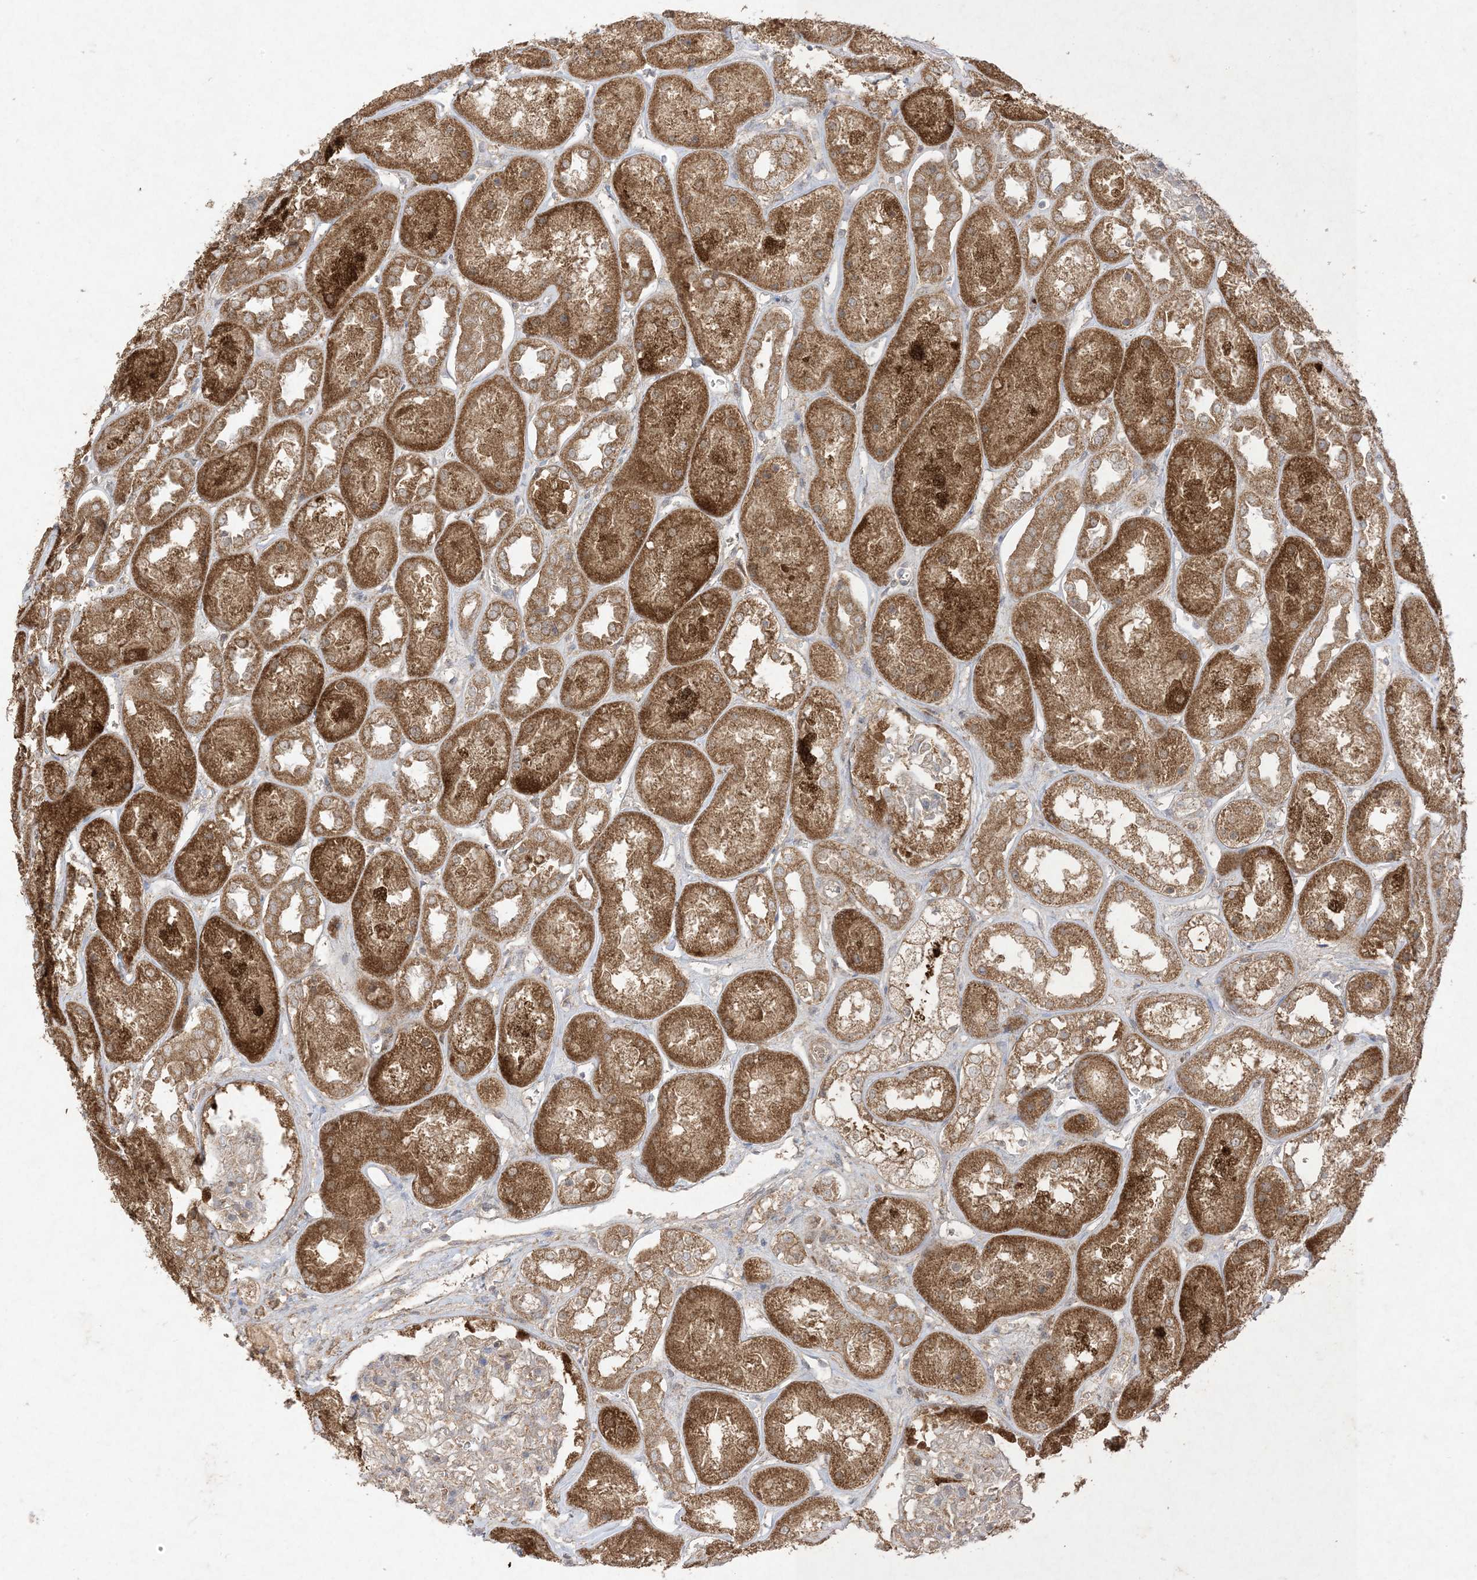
{"staining": {"intensity": "moderate", "quantity": ">75%", "location": "cytoplasmic/membranous"}, "tissue": "kidney", "cell_type": "Cells in glomeruli", "image_type": "normal", "snomed": [{"axis": "morphology", "description": "Normal tissue, NOS"}, {"axis": "topography", "description": "Kidney"}], "caption": "DAB immunohistochemical staining of unremarkable human kidney exhibits moderate cytoplasmic/membranous protein positivity in approximately >75% of cells in glomeruli. Nuclei are stained in blue.", "gene": "UBE2C", "patient": {"sex": "male", "age": 70}}